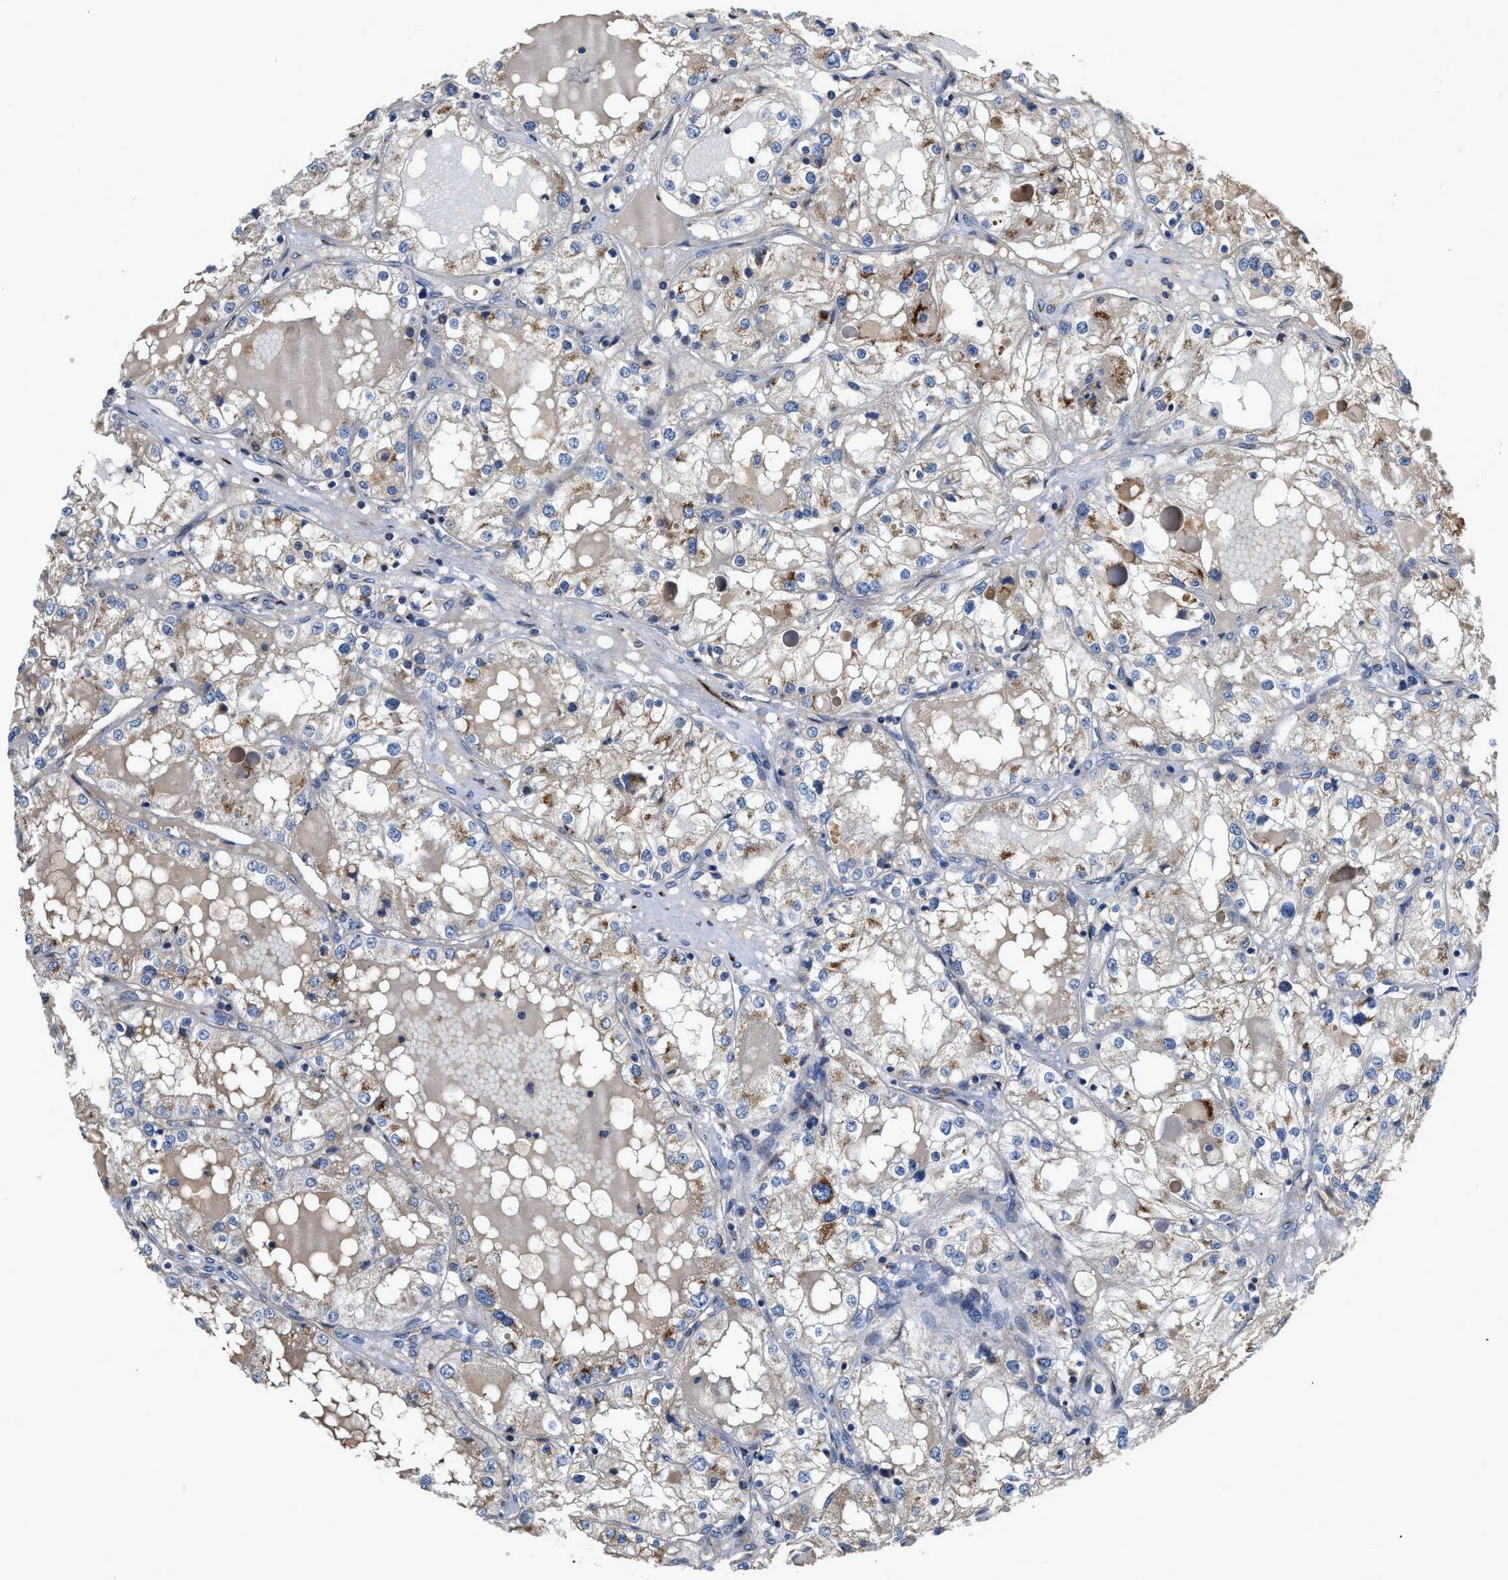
{"staining": {"intensity": "moderate", "quantity": "<25%", "location": "cytoplasmic/membranous"}, "tissue": "renal cancer", "cell_type": "Tumor cells", "image_type": "cancer", "snomed": [{"axis": "morphology", "description": "Adenocarcinoma, NOS"}, {"axis": "topography", "description": "Kidney"}], "caption": "Adenocarcinoma (renal) stained with a protein marker exhibits moderate staining in tumor cells.", "gene": "SIK2", "patient": {"sex": "male", "age": 68}}